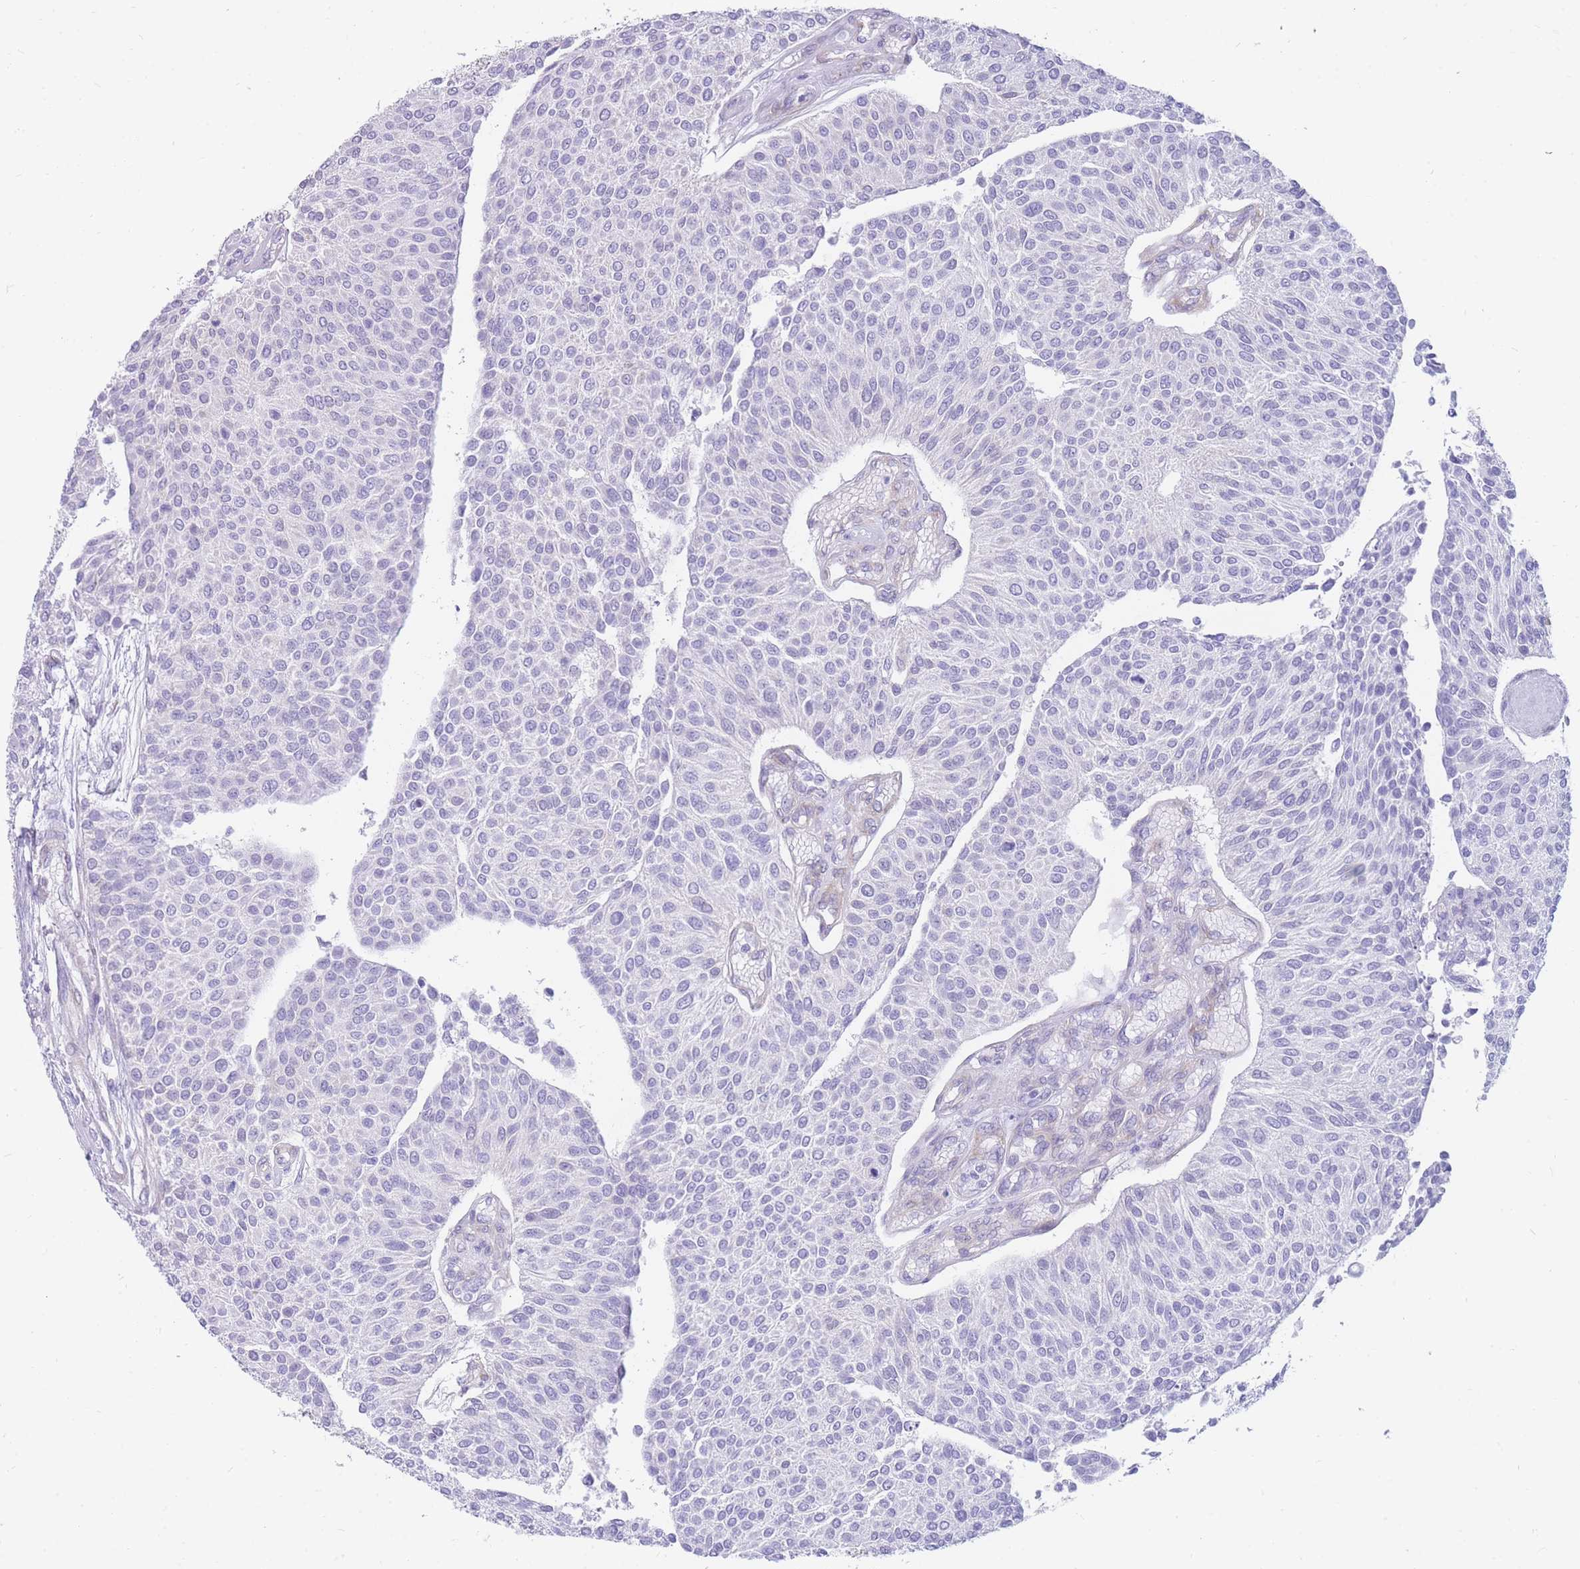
{"staining": {"intensity": "negative", "quantity": "none", "location": "none"}, "tissue": "urothelial cancer", "cell_type": "Tumor cells", "image_type": "cancer", "snomed": [{"axis": "morphology", "description": "Urothelial carcinoma, NOS"}, {"axis": "topography", "description": "Urinary bladder"}], "caption": "A high-resolution micrograph shows immunohistochemistry staining of transitional cell carcinoma, which reveals no significant staining in tumor cells.", "gene": "MTSS2", "patient": {"sex": "male", "age": 55}}